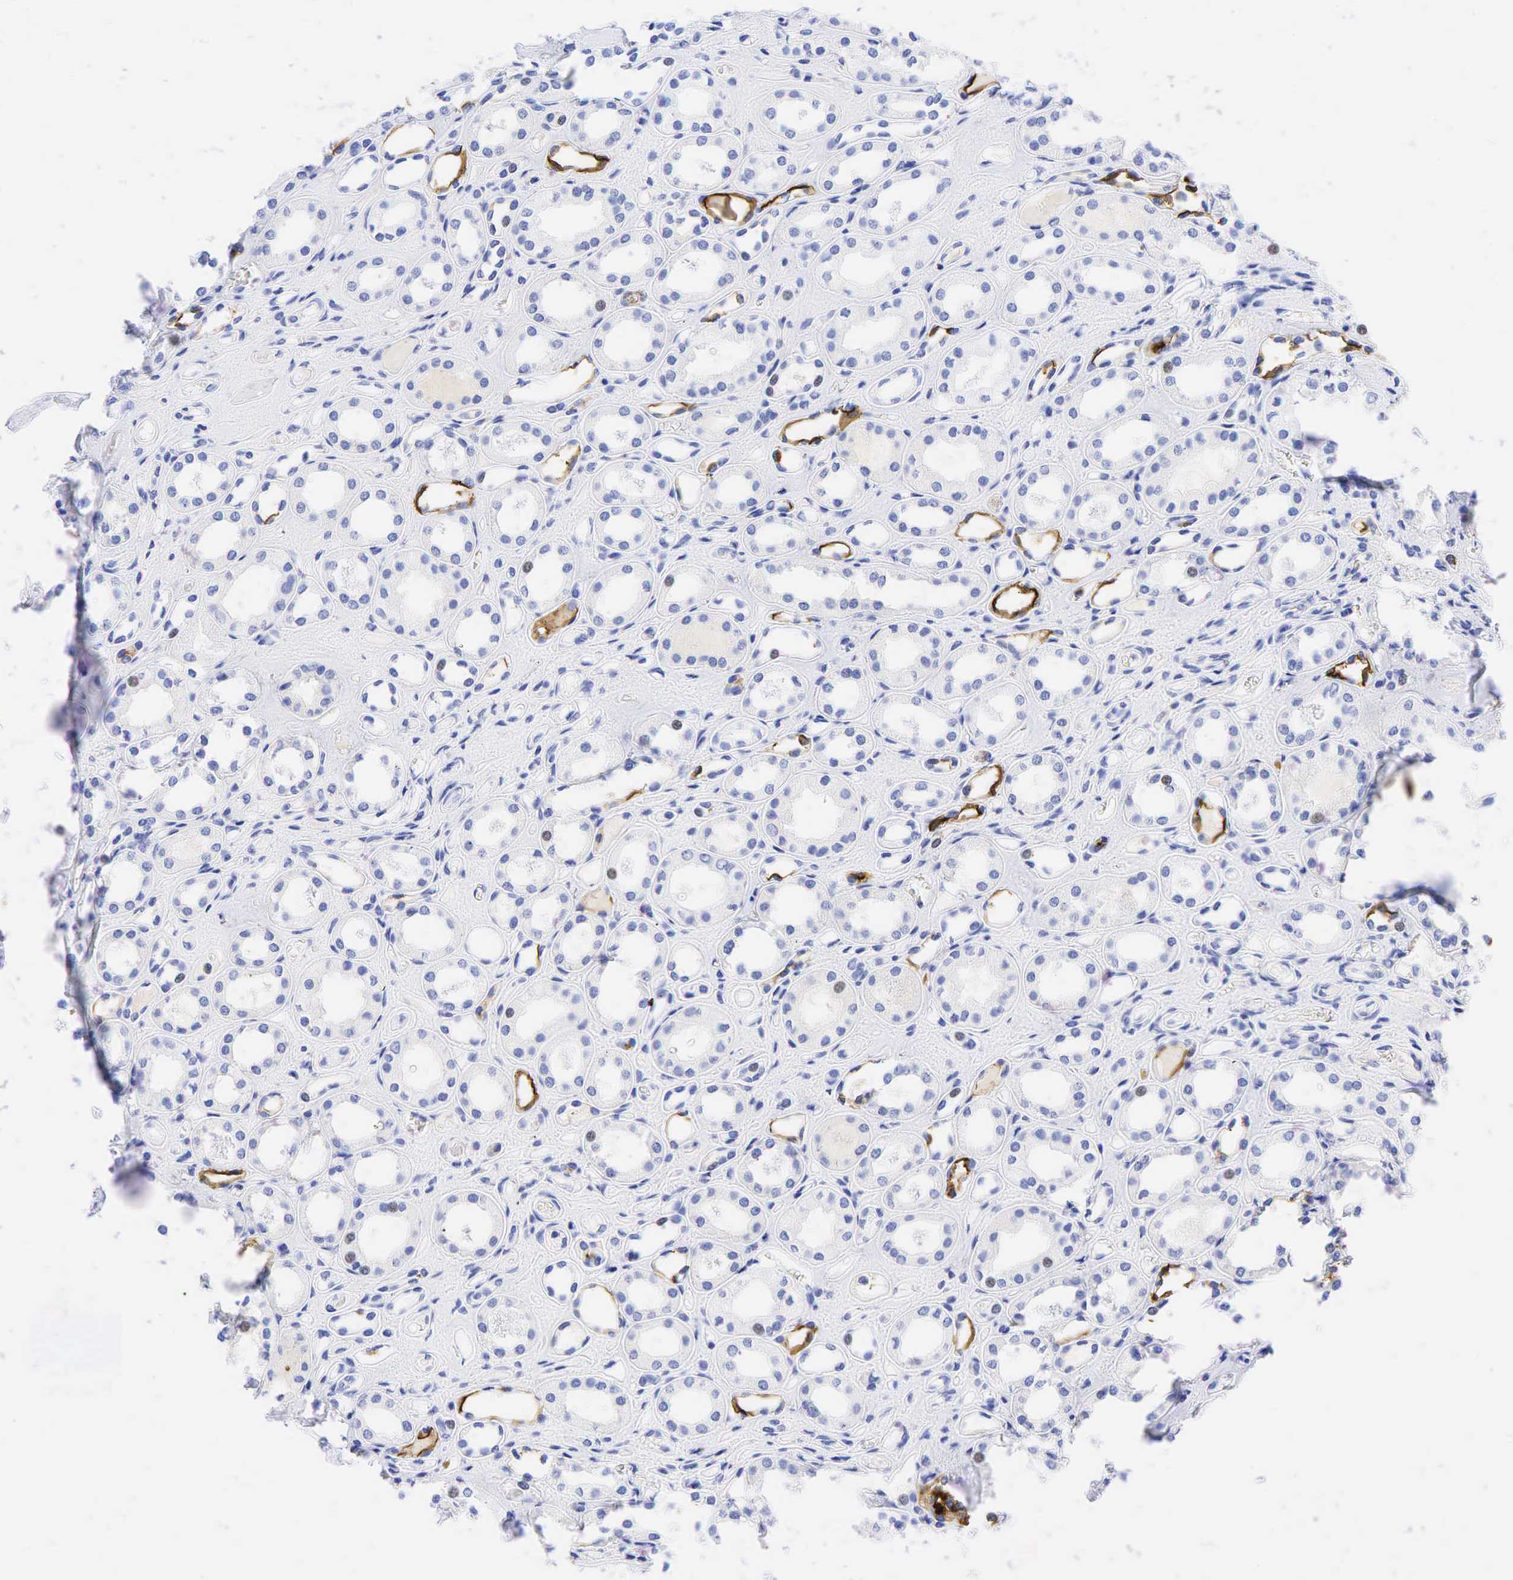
{"staining": {"intensity": "negative", "quantity": "none", "location": "none"}, "tissue": "kidney", "cell_type": "Cells in glomeruli", "image_type": "normal", "snomed": [{"axis": "morphology", "description": "Normal tissue, NOS"}, {"axis": "topography", "description": "Kidney"}], "caption": "This is an immunohistochemistry image of normal kidney. There is no staining in cells in glomeruli.", "gene": "FUT4", "patient": {"sex": "male", "age": 61}}